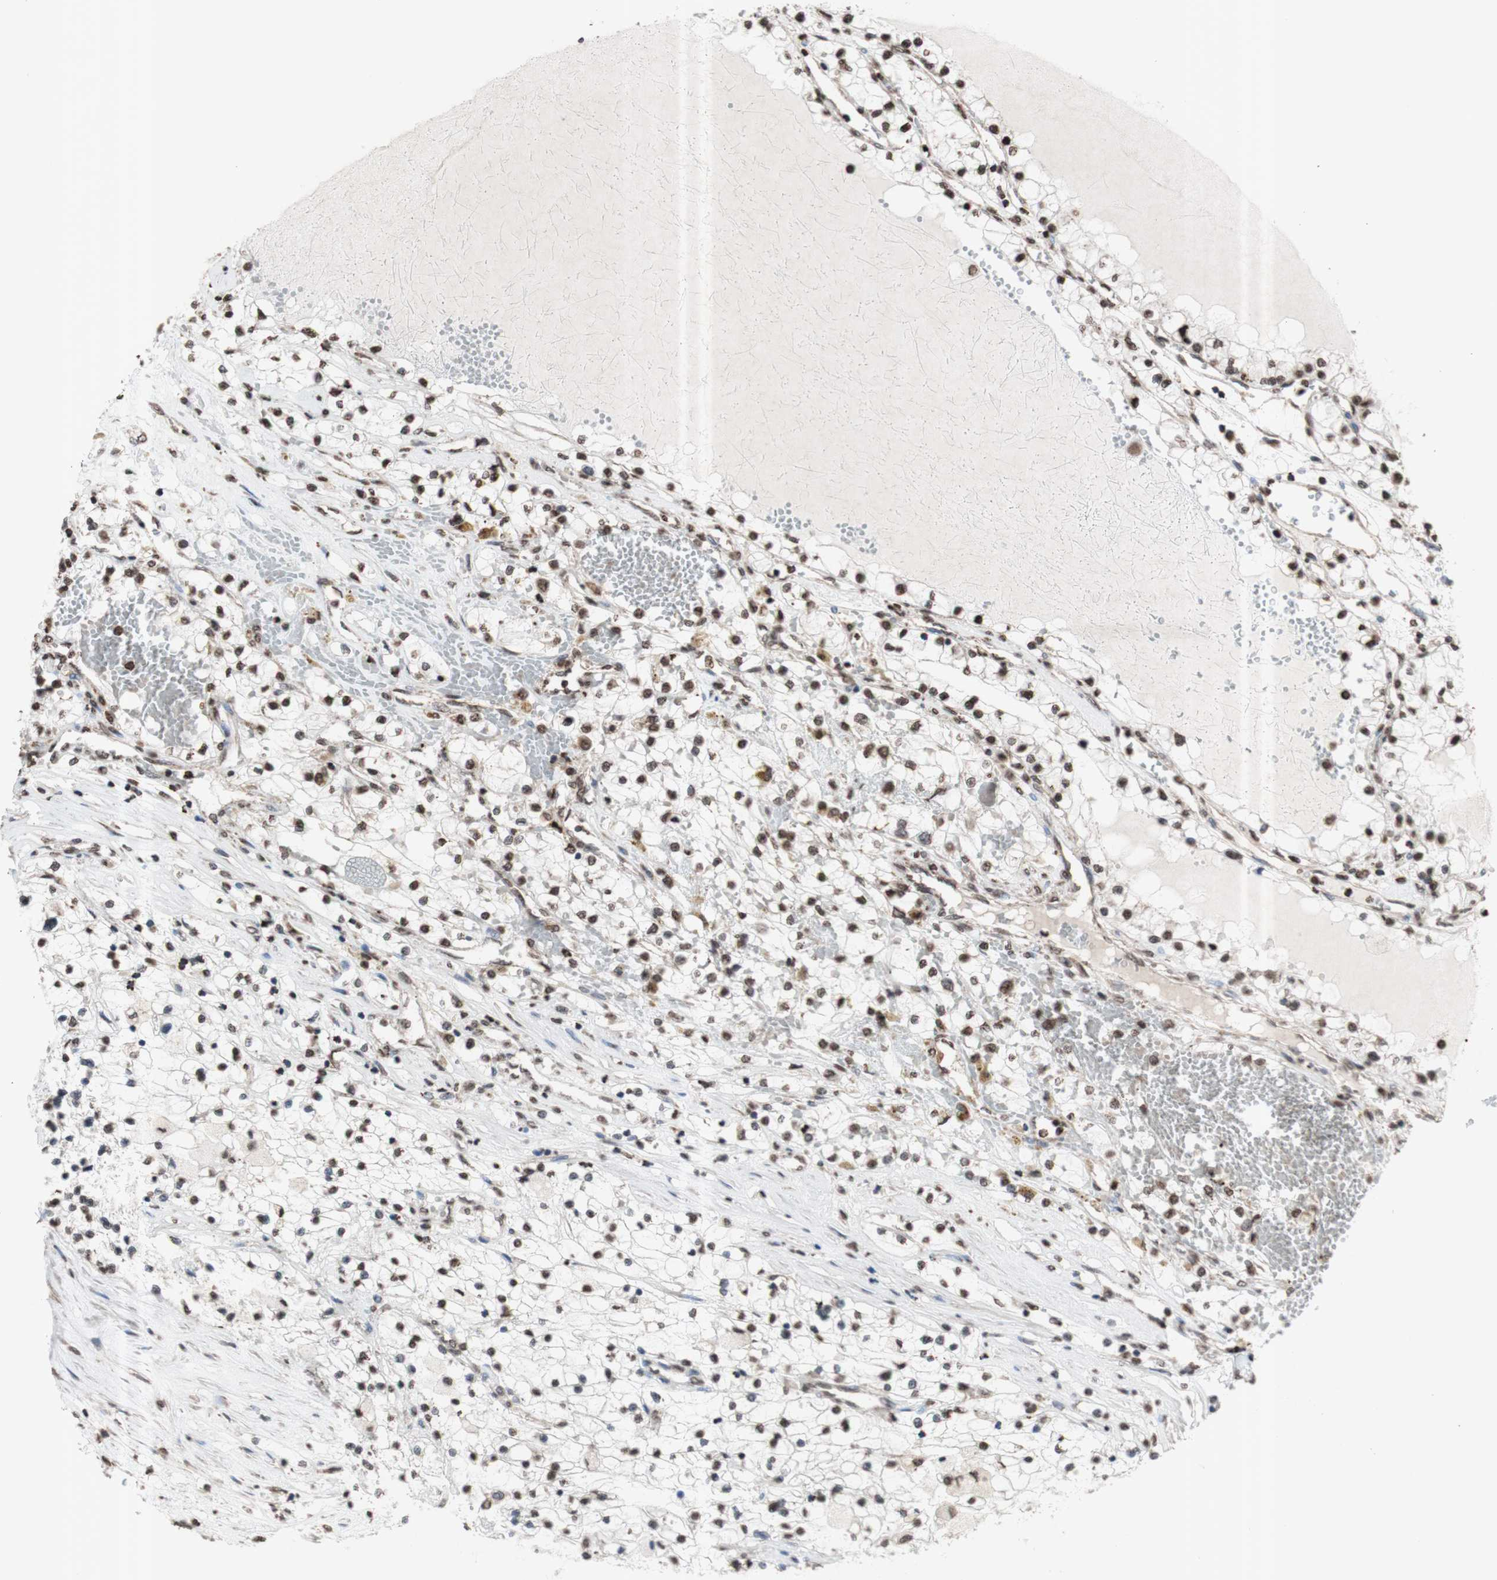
{"staining": {"intensity": "strong", "quantity": "25%-75%", "location": "nuclear"}, "tissue": "renal cancer", "cell_type": "Tumor cells", "image_type": "cancer", "snomed": [{"axis": "morphology", "description": "Adenocarcinoma, NOS"}, {"axis": "topography", "description": "Kidney"}], "caption": "Renal adenocarcinoma stained with immunohistochemistry (IHC) displays strong nuclear staining in about 25%-75% of tumor cells.", "gene": "SNAI2", "patient": {"sex": "male", "age": 68}}